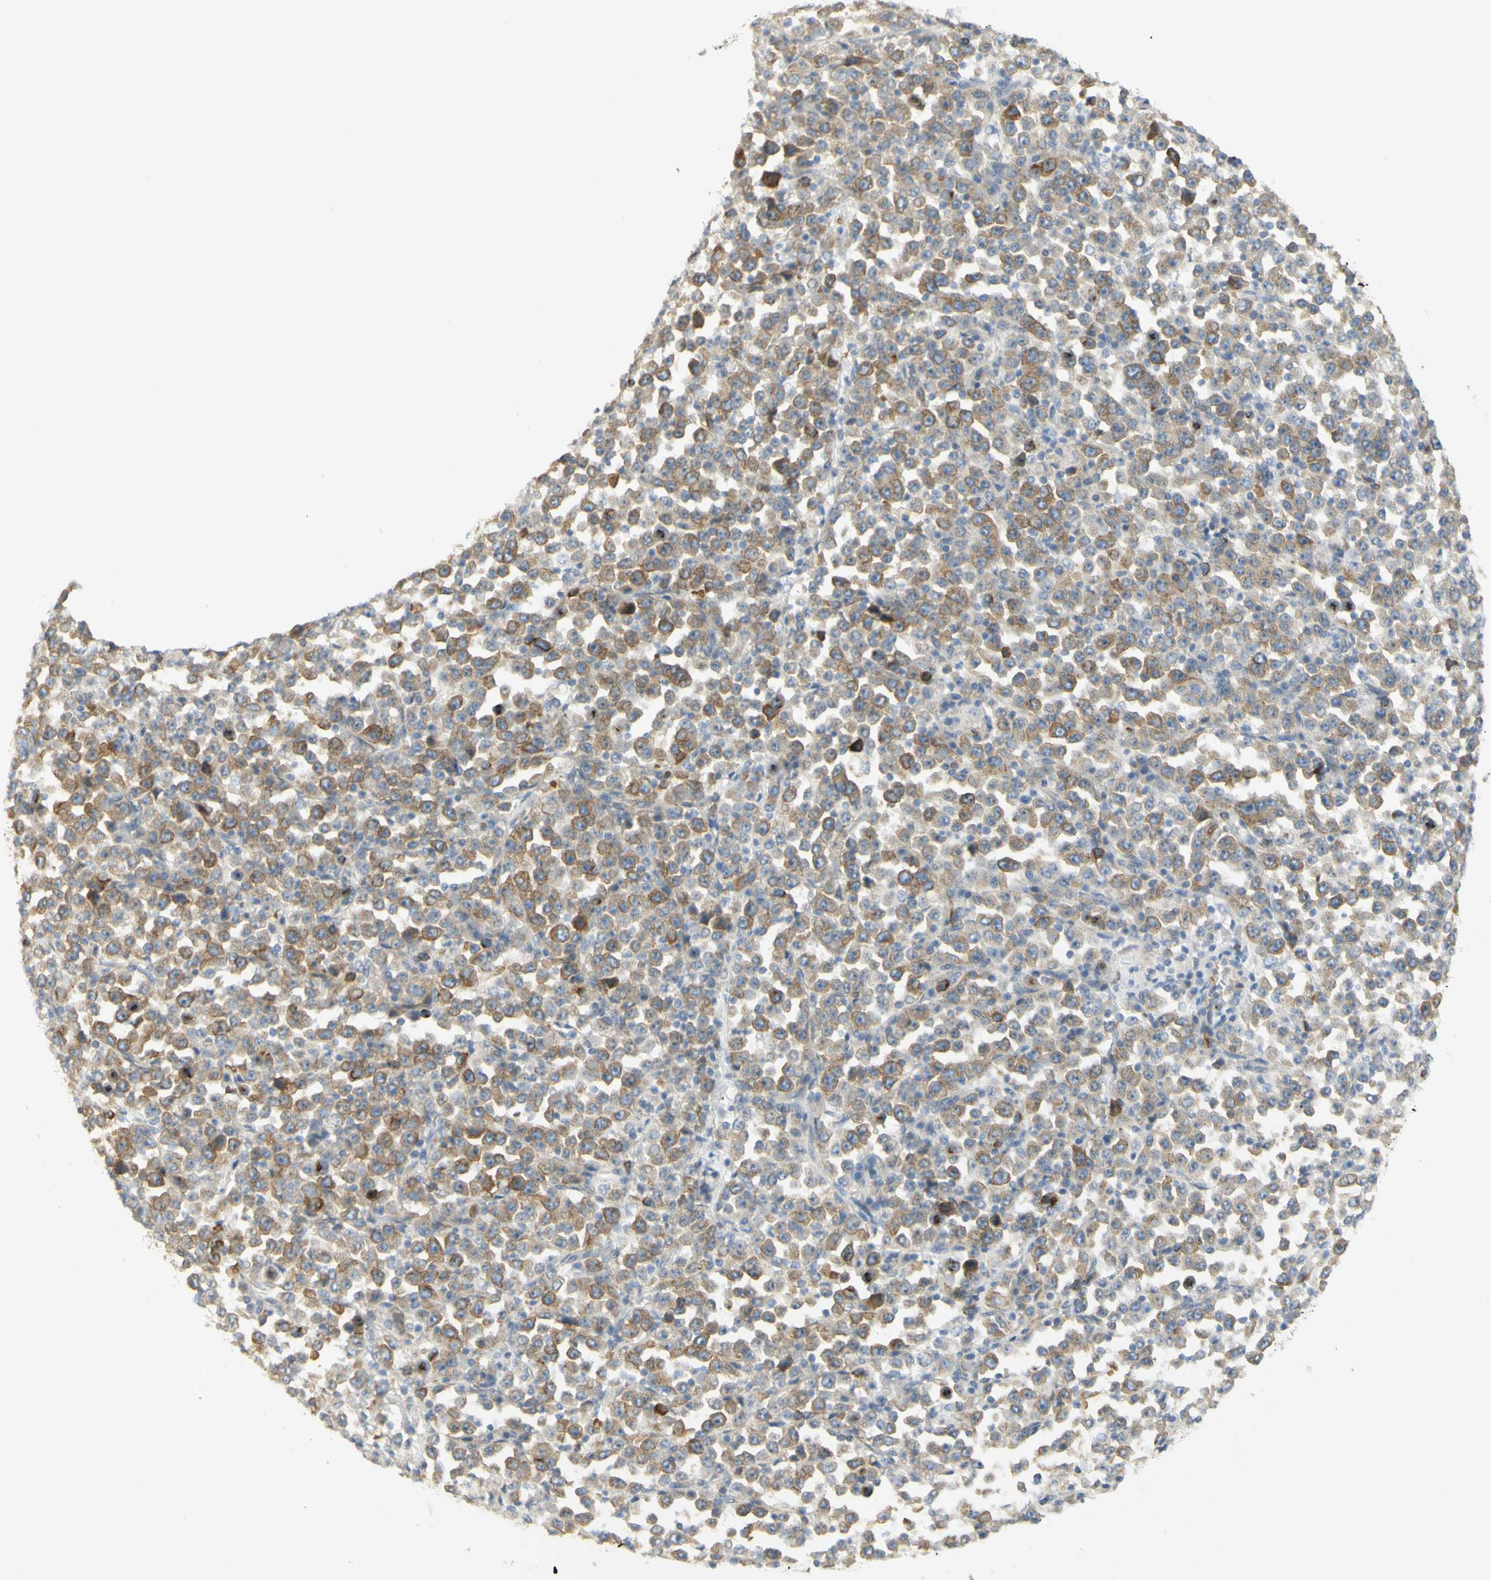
{"staining": {"intensity": "moderate", "quantity": ">75%", "location": "cytoplasmic/membranous"}, "tissue": "stomach cancer", "cell_type": "Tumor cells", "image_type": "cancer", "snomed": [{"axis": "morphology", "description": "Normal tissue, NOS"}, {"axis": "morphology", "description": "Adenocarcinoma, NOS"}, {"axis": "topography", "description": "Stomach, upper"}, {"axis": "topography", "description": "Stomach"}], "caption": "Immunohistochemistry (IHC) of human stomach adenocarcinoma reveals medium levels of moderate cytoplasmic/membranous expression in approximately >75% of tumor cells.", "gene": "KIF11", "patient": {"sex": "male", "age": 59}}